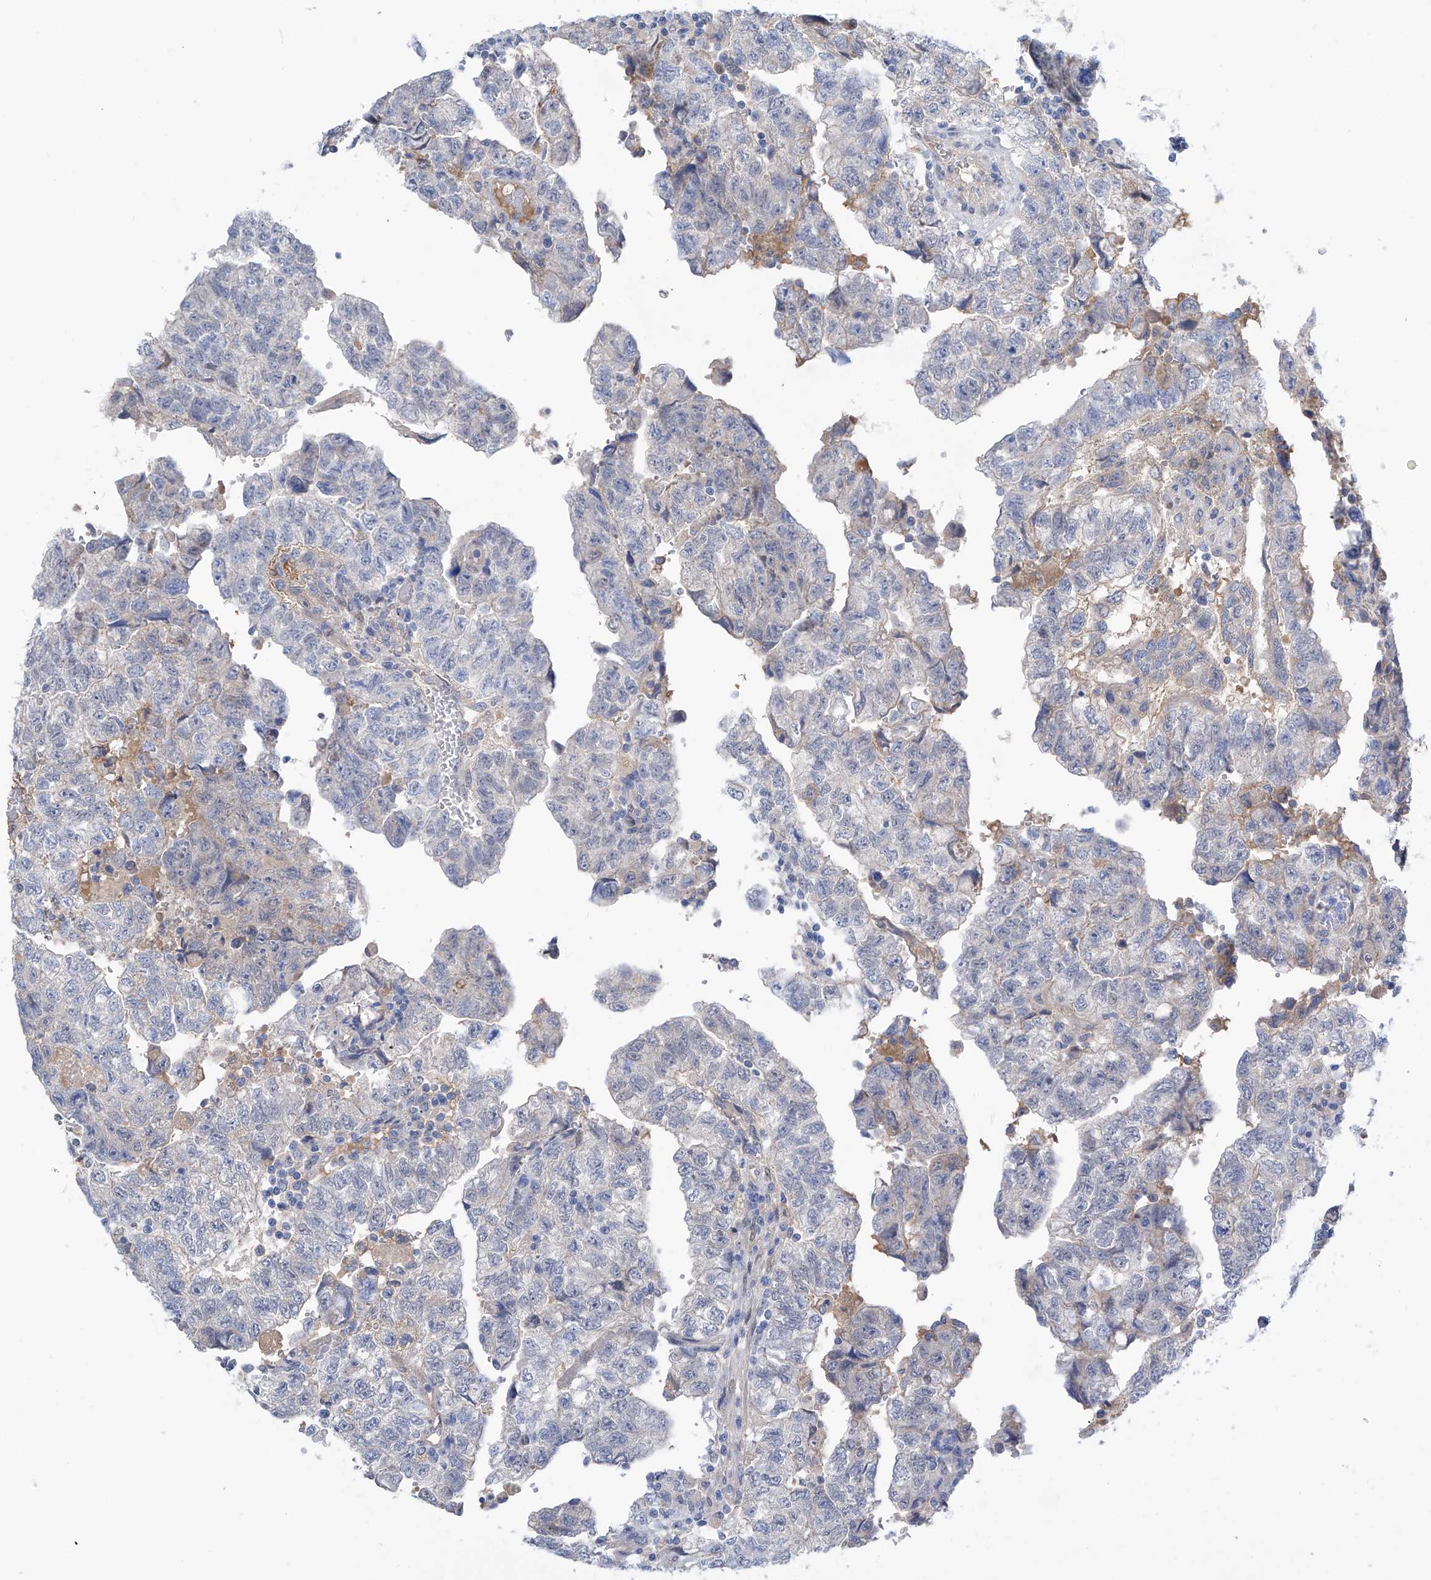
{"staining": {"intensity": "weak", "quantity": "<25%", "location": "cytoplasmic/membranous"}, "tissue": "testis cancer", "cell_type": "Tumor cells", "image_type": "cancer", "snomed": [{"axis": "morphology", "description": "Carcinoma, Embryonal, NOS"}, {"axis": "topography", "description": "Testis"}], "caption": "Immunohistochemical staining of human testis cancer displays no significant positivity in tumor cells.", "gene": "PGM3", "patient": {"sex": "male", "age": 36}}